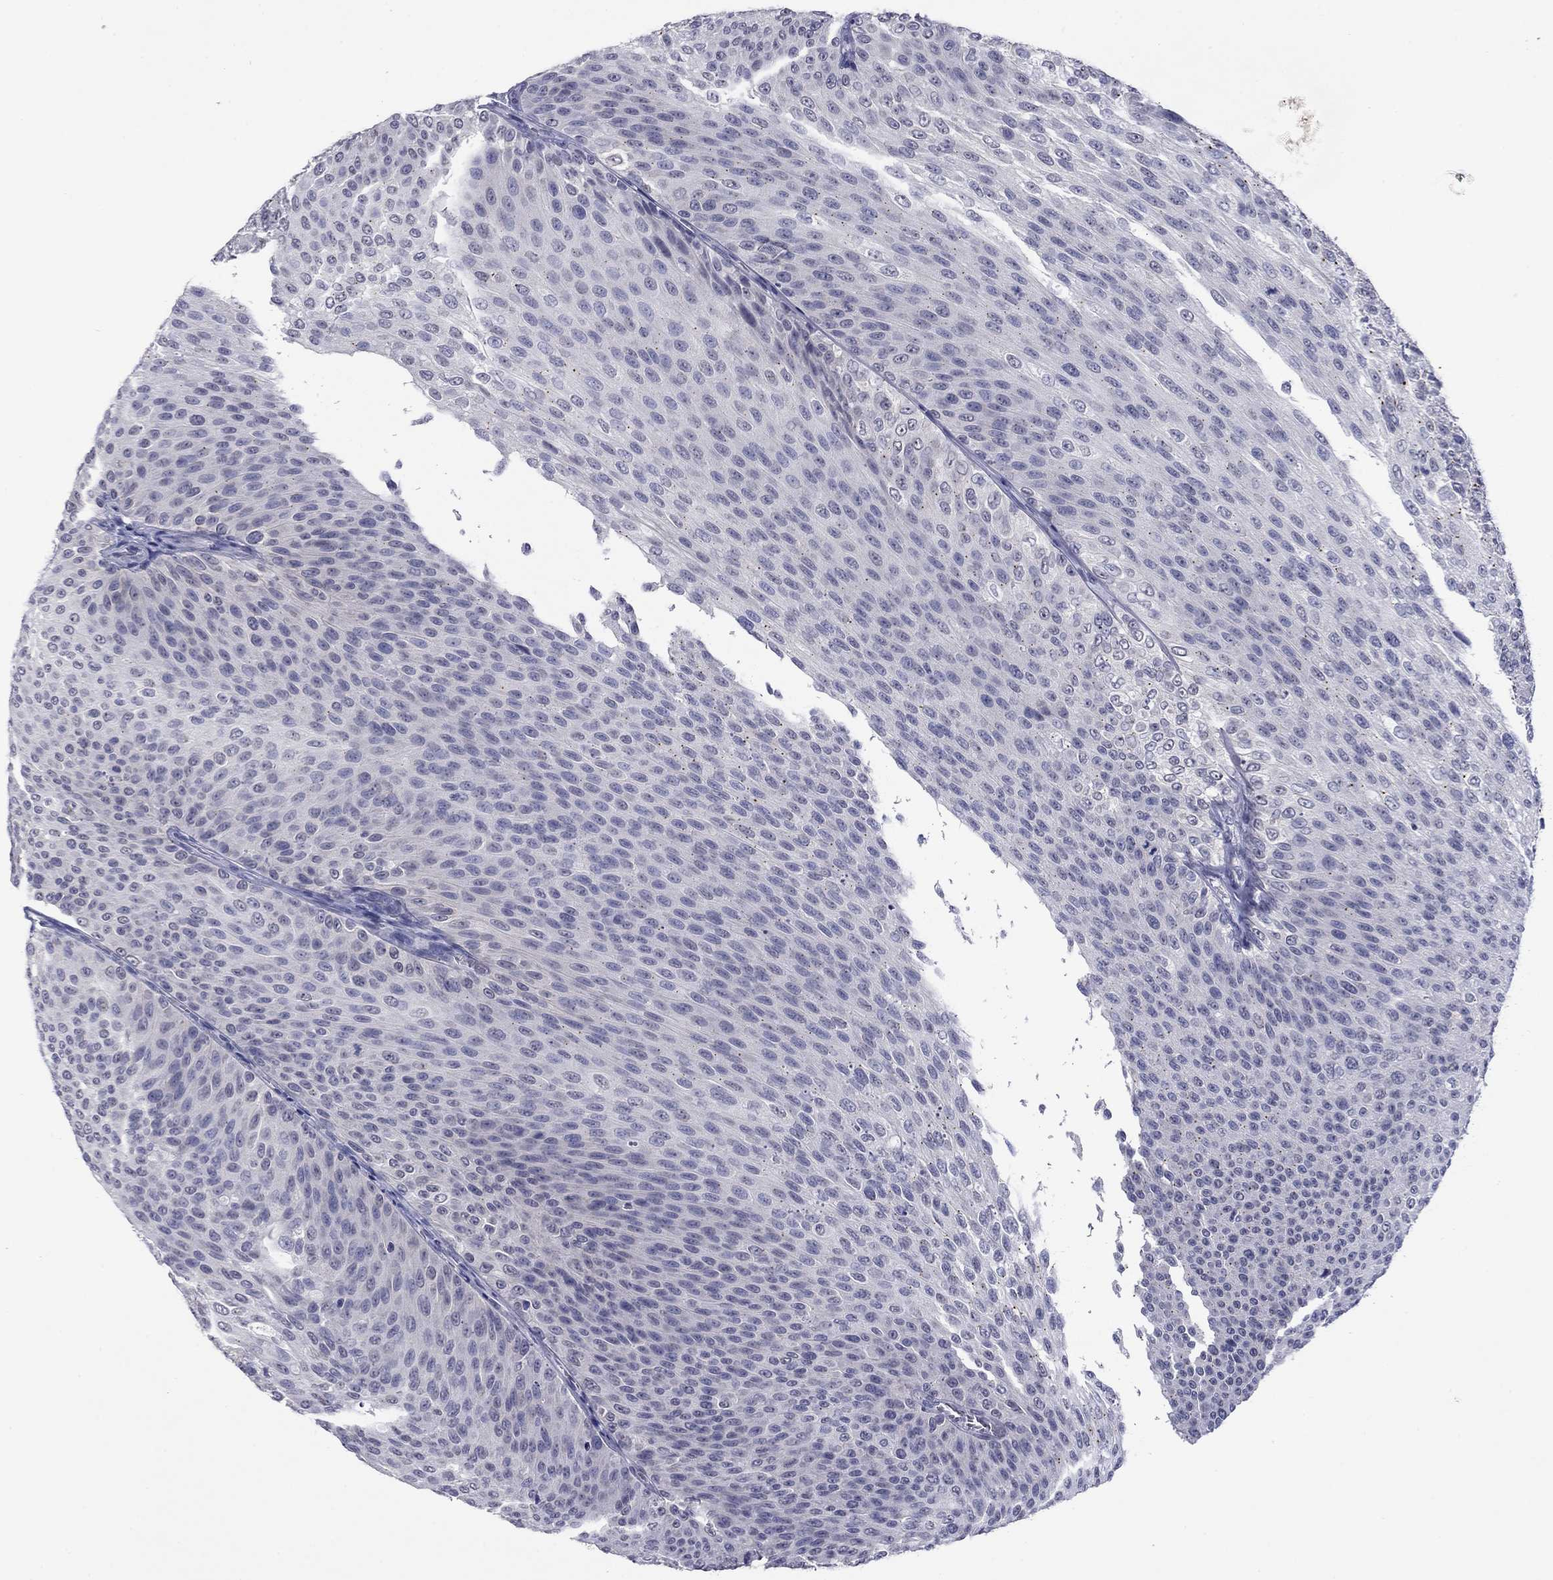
{"staining": {"intensity": "negative", "quantity": "none", "location": "none"}, "tissue": "urothelial cancer", "cell_type": "Tumor cells", "image_type": "cancer", "snomed": [{"axis": "morphology", "description": "Urothelial carcinoma, Low grade"}, {"axis": "topography", "description": "Ureter, NOS"}, {"axis": "topography", "description": "Urinary bladder"}], "caption": "Tumor cells are negative for brown protein staining in urothelial cancer. The staining was performed using DAB to visualize the protein expression in brown, while the nuclei were stained in blue with hematoxylin (Magnification: 20x).", "gene": "HAO1", "patient": {"sex": "male", "age": 78}}